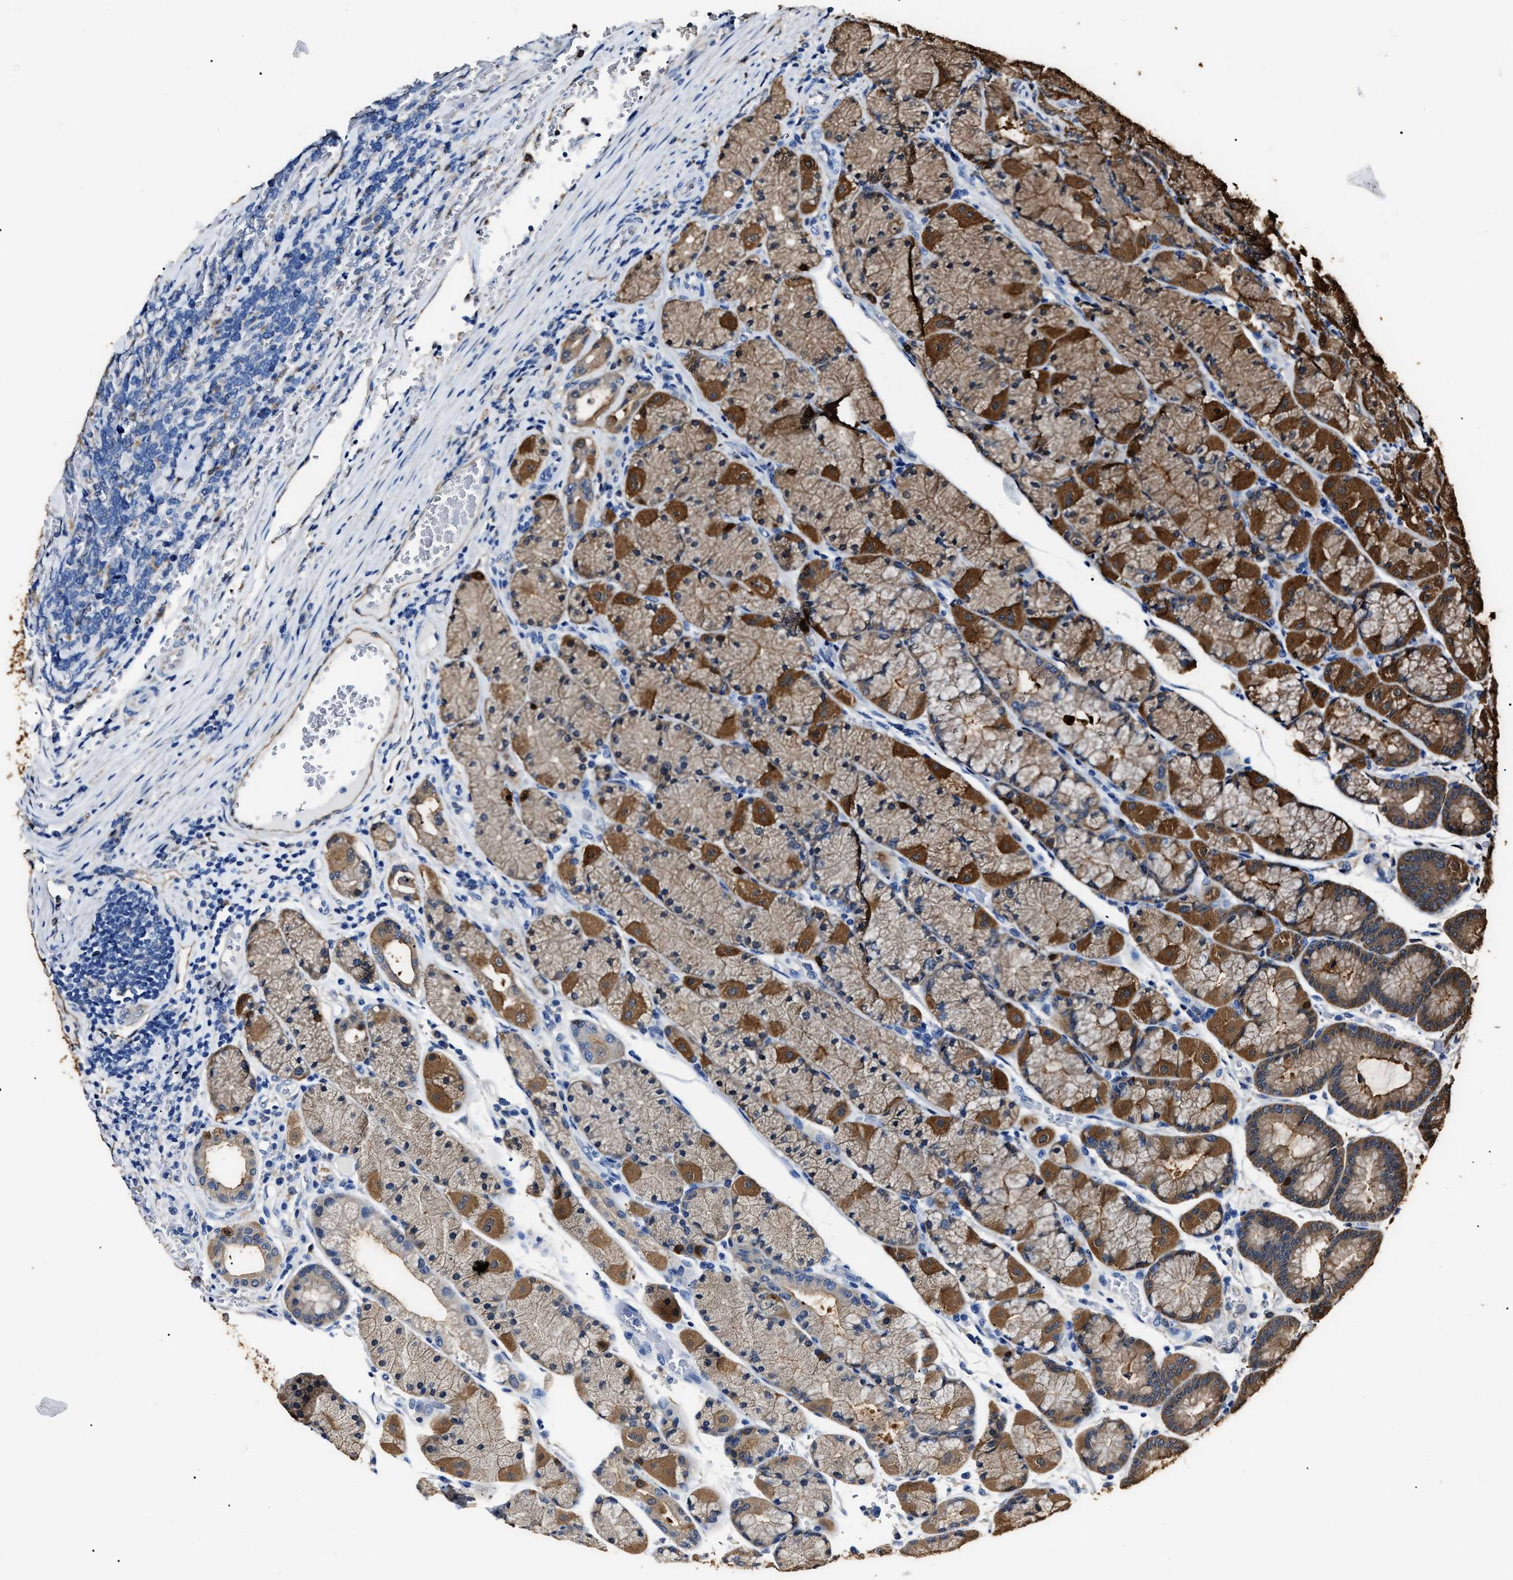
{"staining": {"intensity": "strong", "quantity": ">75%", "location": "cytoplasmic/membranous"}, "tissue": "stomach", "cell_type": "Glandular cells", "image_type": "normal", "snomed": [{"axis": "morphology", "description": "Normal tissue, NOS"}, {"axis": "morphology", "description": "Carcinoid, malignant, NOS"}, {"axis": "topography", "description": "Stomach, upper"}], "caption": "IHC histopathology image of benign stomach: stomach stained using immunohistochemistry (IHC) demonstrates high levels of strong protein expression localized specifically in the cytoplasmic/membranous of glandular cells, appearing as a cytoplasmic/membranous brown color.", "gene": "ALDH1A1", "patient": {"sex": "male", "age": 39}}